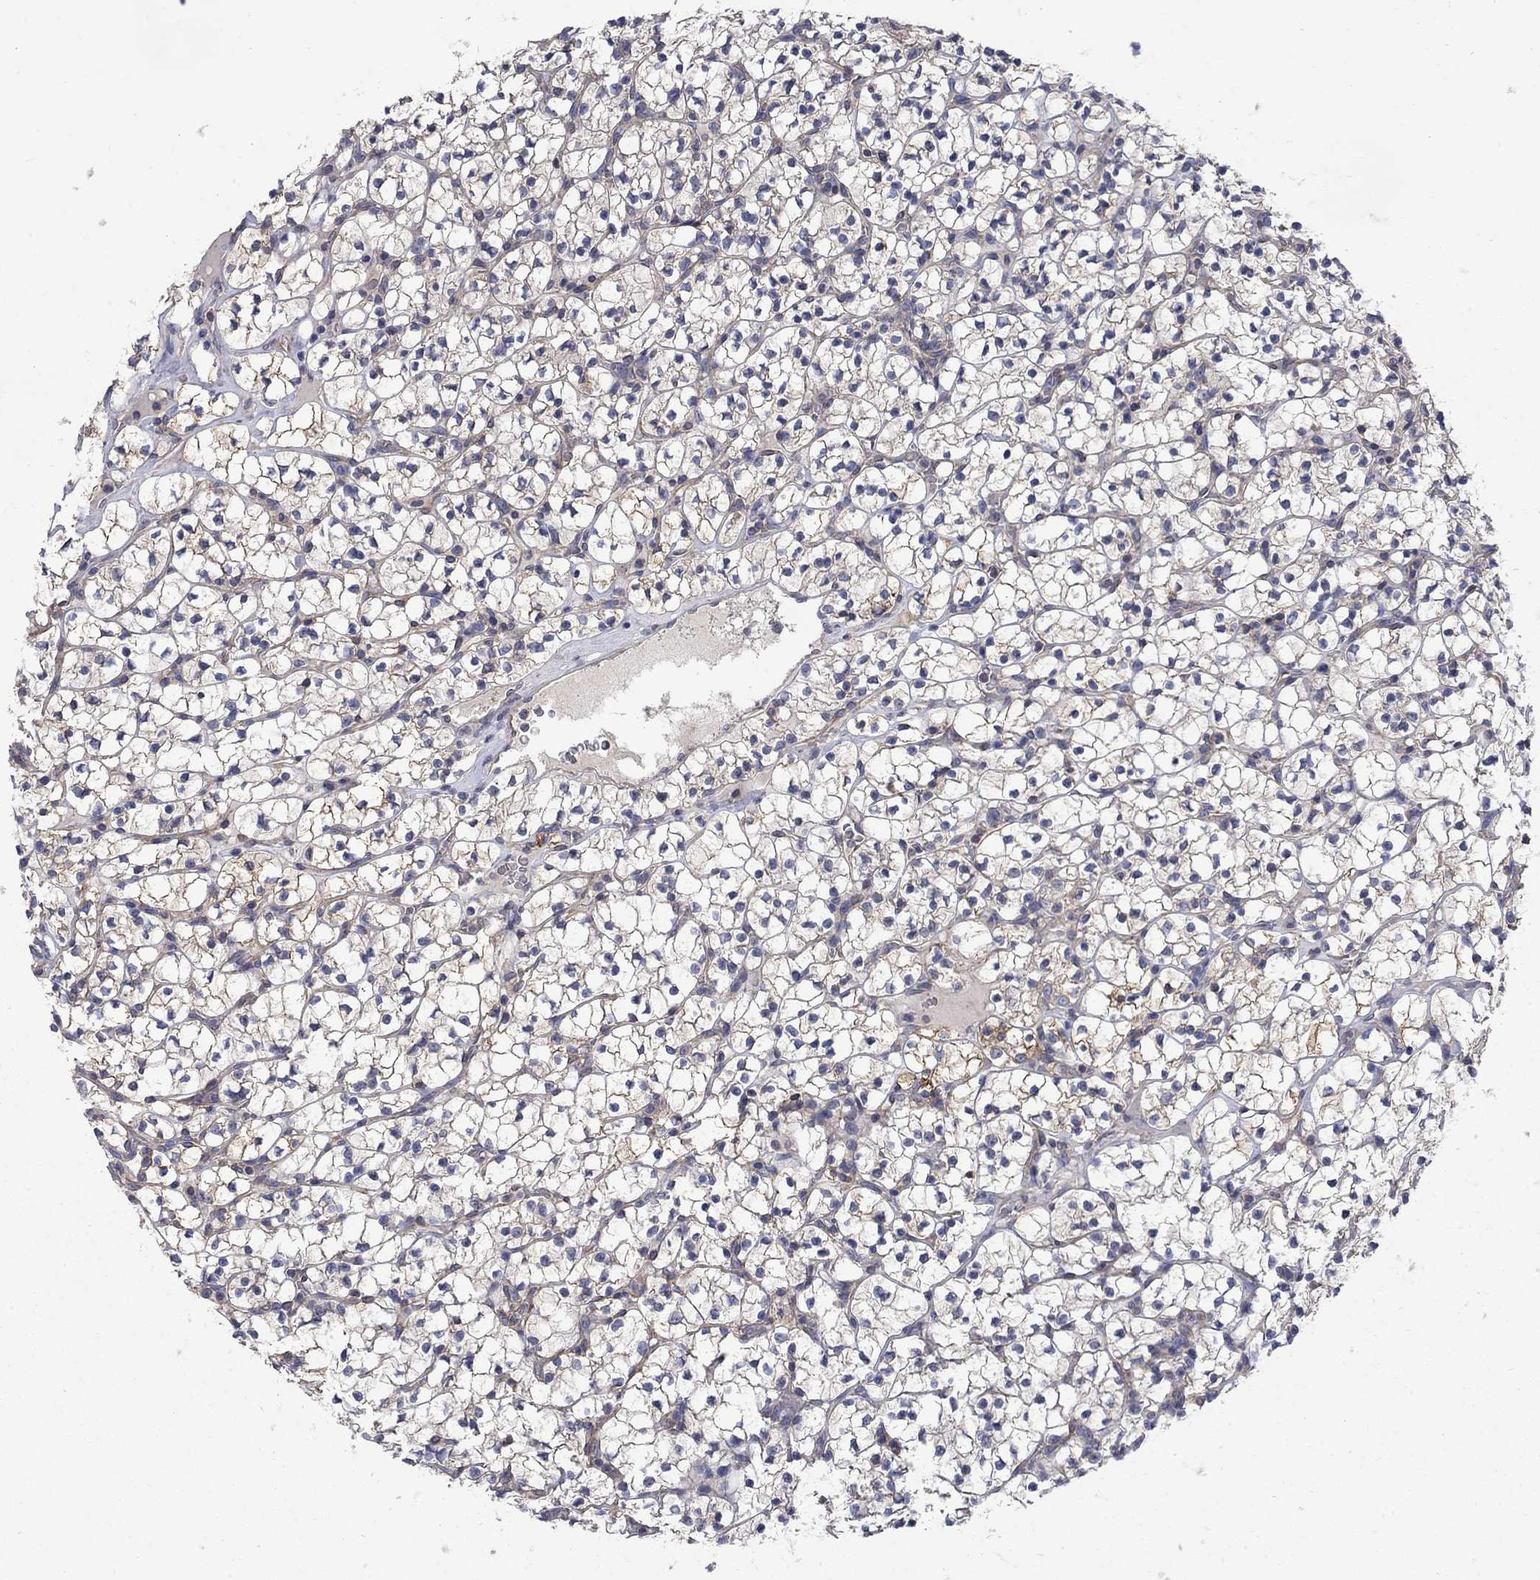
{"staining": {"intensity": "negative", "quantity": "none", "location": "none"}, "tissue": "renal cancer", "cell_type": "Tumor cells", "image_type": "cancer", "snomed": [{"axis": "morphology", "description": "Adenocarcinoma, NOS"}, {"axis": "topography", "description": "Kidney"}], "caption": "IHC of human renal cancer shows no staining in tumor cells.", "gene": "HSPA12A", "patient": {"sex": "female", "age": 89}}